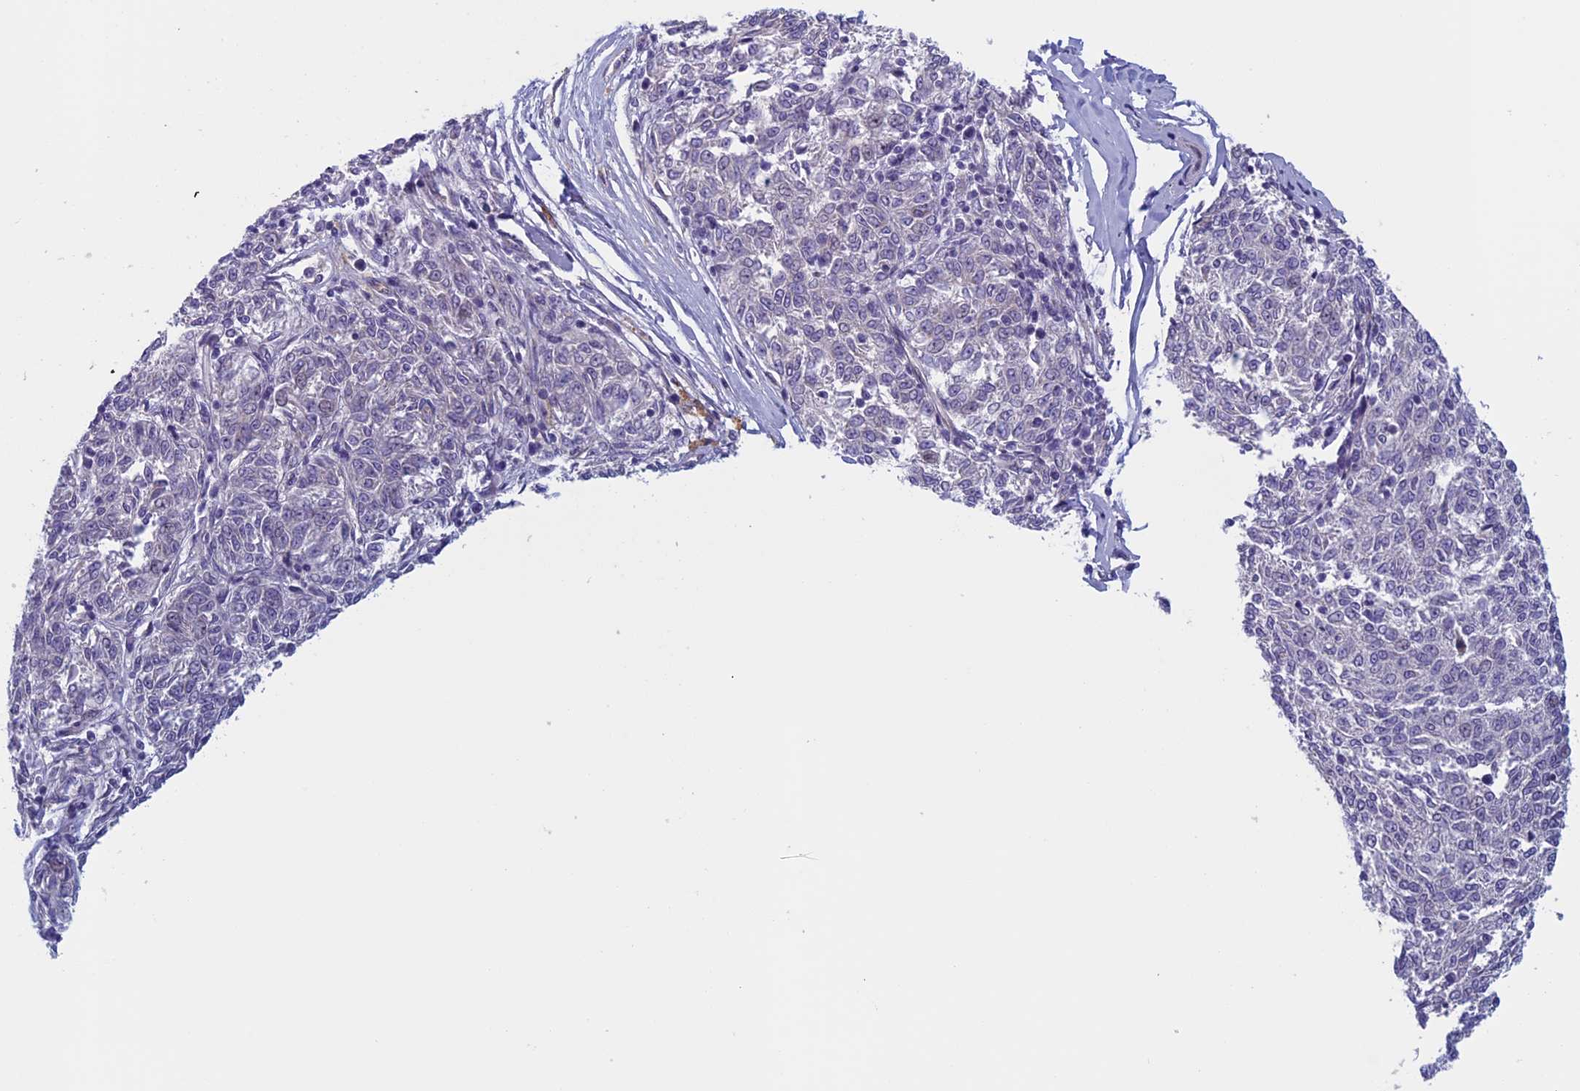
{"staining": {"intensity": "negative", "quantity": "none", "location": "none"}, "tissue": "melanoma", "cell_type": "Tumor cells", "image_type": "cancer", "snomed": [{"axis": "morphology", "description": "Malignant melanoma, NOS"}, {"axis": "topography", "description": "Skin"}], "caption": "Tumor cells show no significant protein staining in malignant melanoma. (Immunohistochemistry (ihc), brightfield microscopy, high magnification).", "gene": "CNOT6L", "patient": {"sex": "female", "age": 72}}